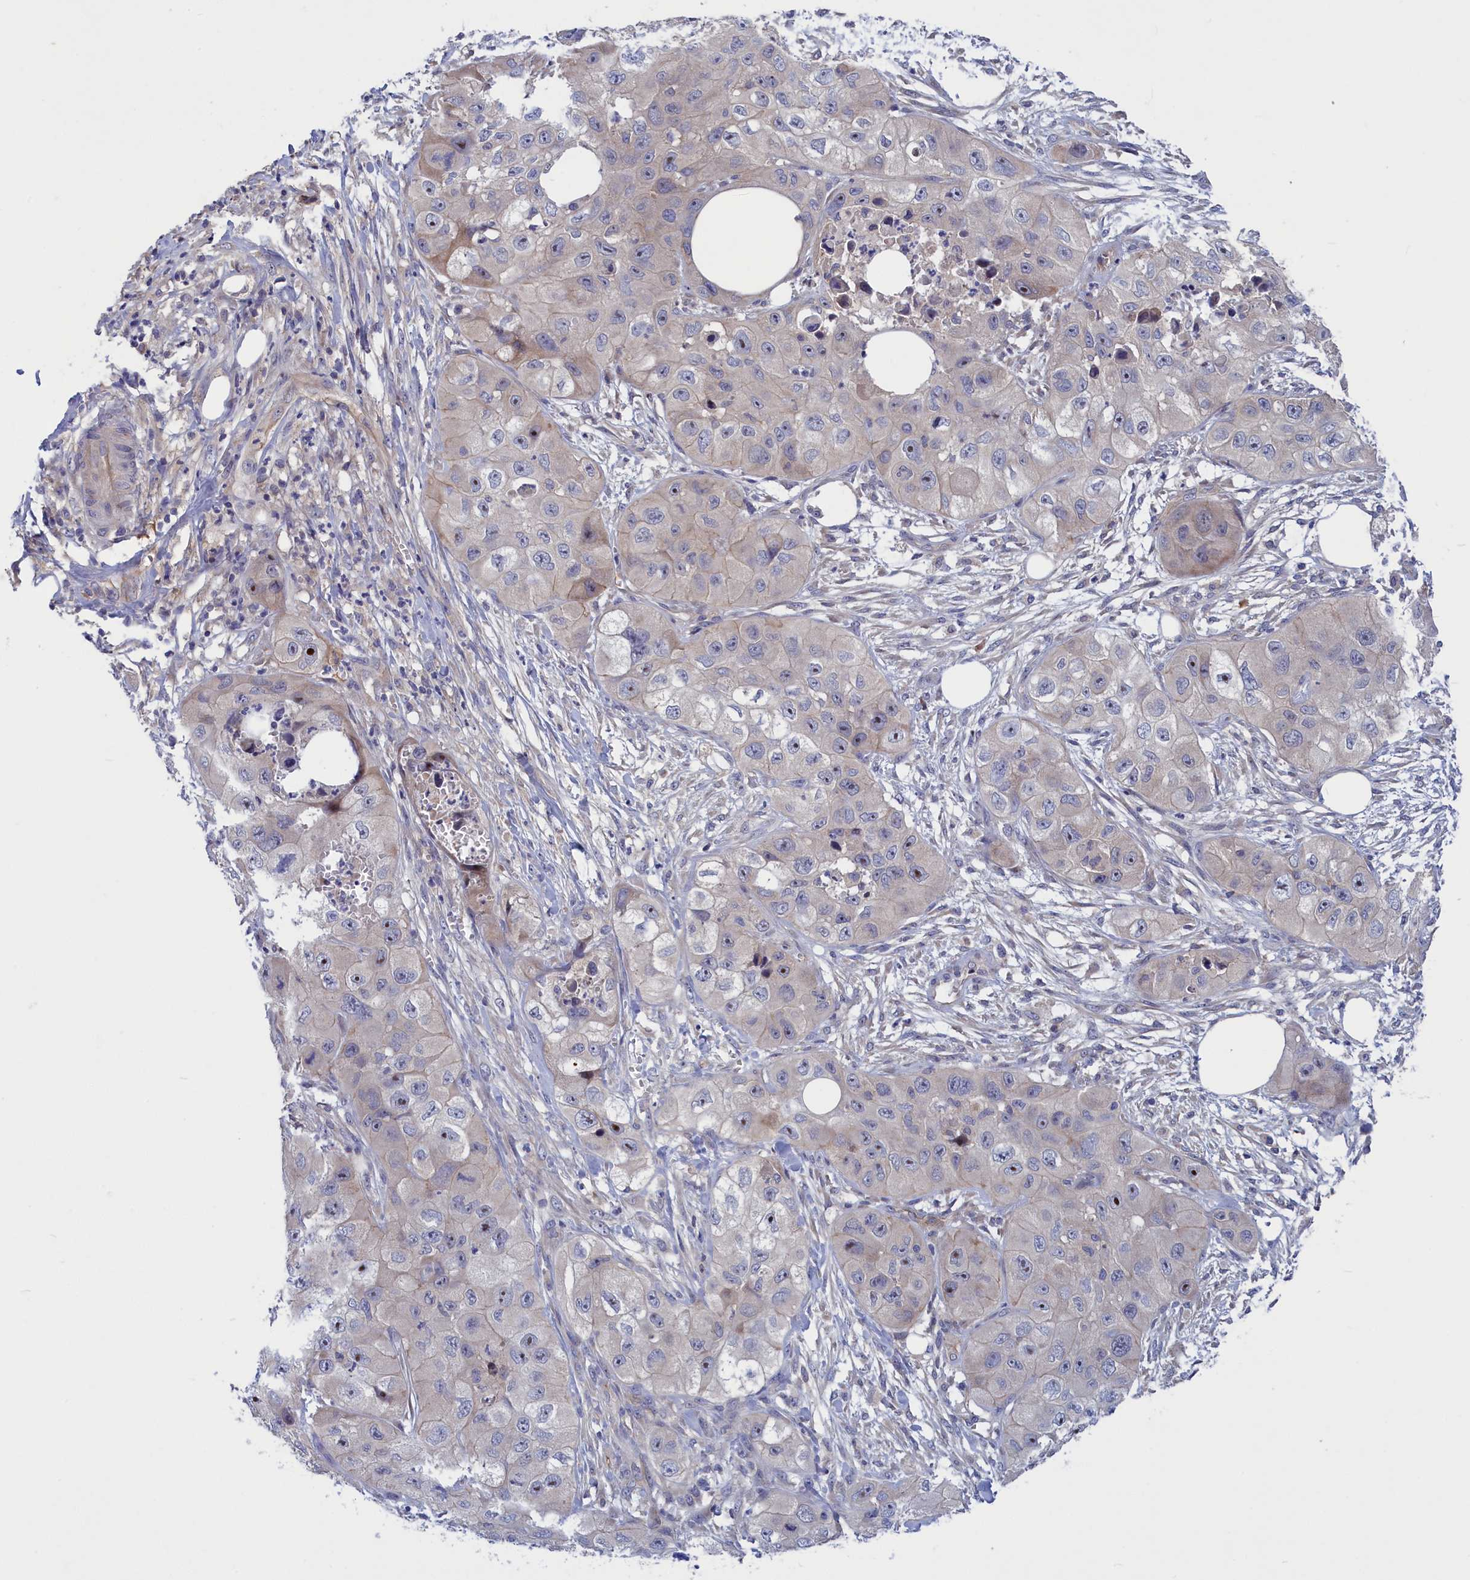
{"staining": {"intensity": "strong", "quantity": "<25%", "location": "nuclear"}, "tissue": "skin cancer", "cell_type": "Tumor cells", "image_type": "cancer", "snomed": [{"axis": "morphology", "description": "Squamous cell carcinoma, NOS"}, {"axis": "topography", "description": "Skin"}, {"axis": "topography", "description": "Subcutis"}], "caption": "Skin cancer (squamous cell carcinoma) tissue reveals strong nuclear staining in about <25% of tumor cells, visualized by immunohistochemistry.", "gene": "CRACD", "patient": {"sex": "male", "age": 73}}